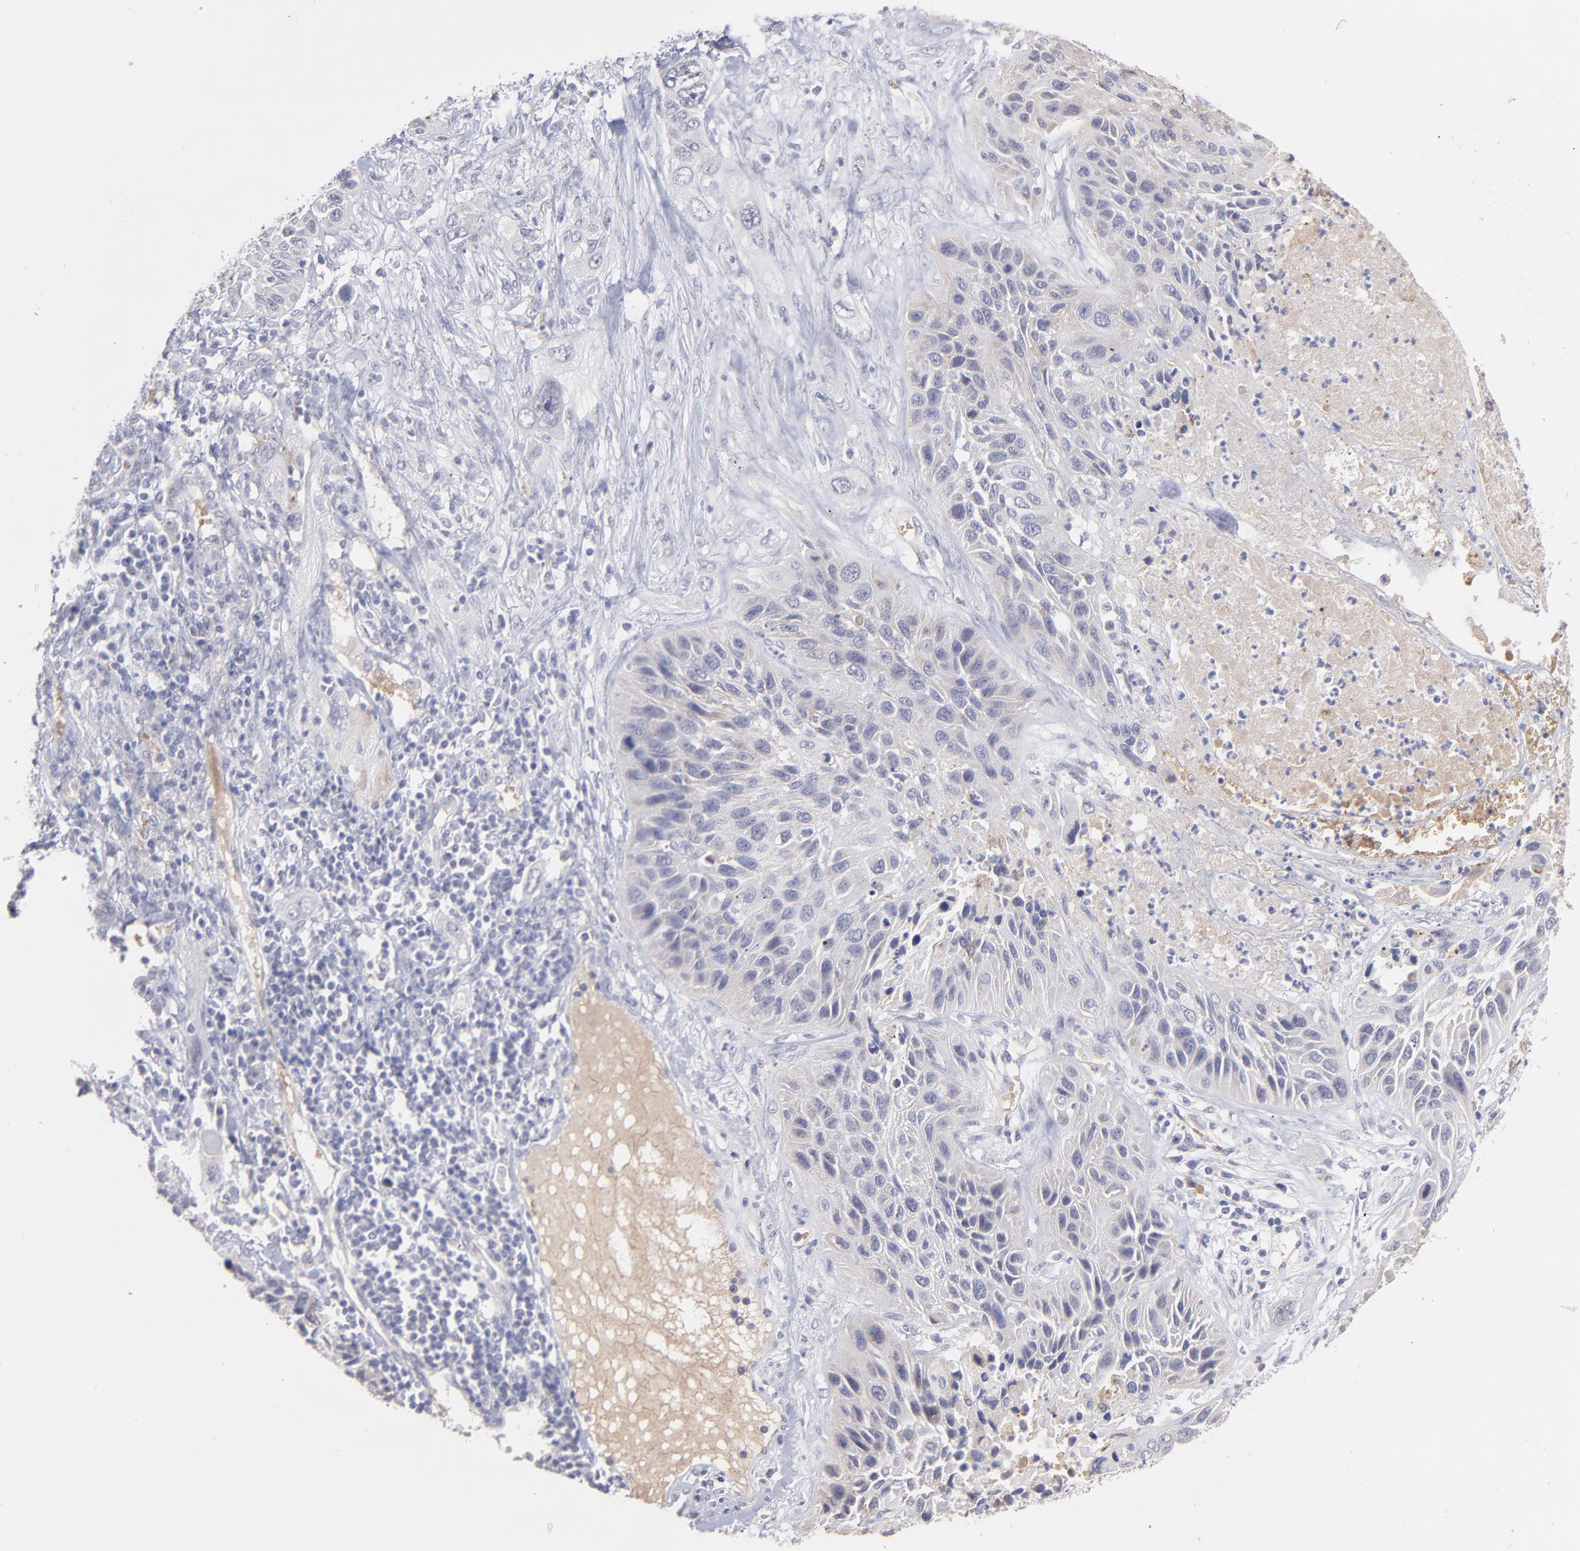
{"staining": {"intensity": "negative", "quantity": "none", "location": "none"}, "tissue": "lung cancer", "cell_type": "Tumor cells", "image_type": "cancer", "snomed": [{"axis": "morphology", "description": "Squamous cell carcinoma, NOS"}, {"axis": "topography", "description": "Lung"}], "caption": "Immunohistochemistry histopathology image of human lung cancer stained for a protein (brown), which shows no expression in tumor cells.", "gene": "F13B", "patient": {"sex": "female", "age": 76}}